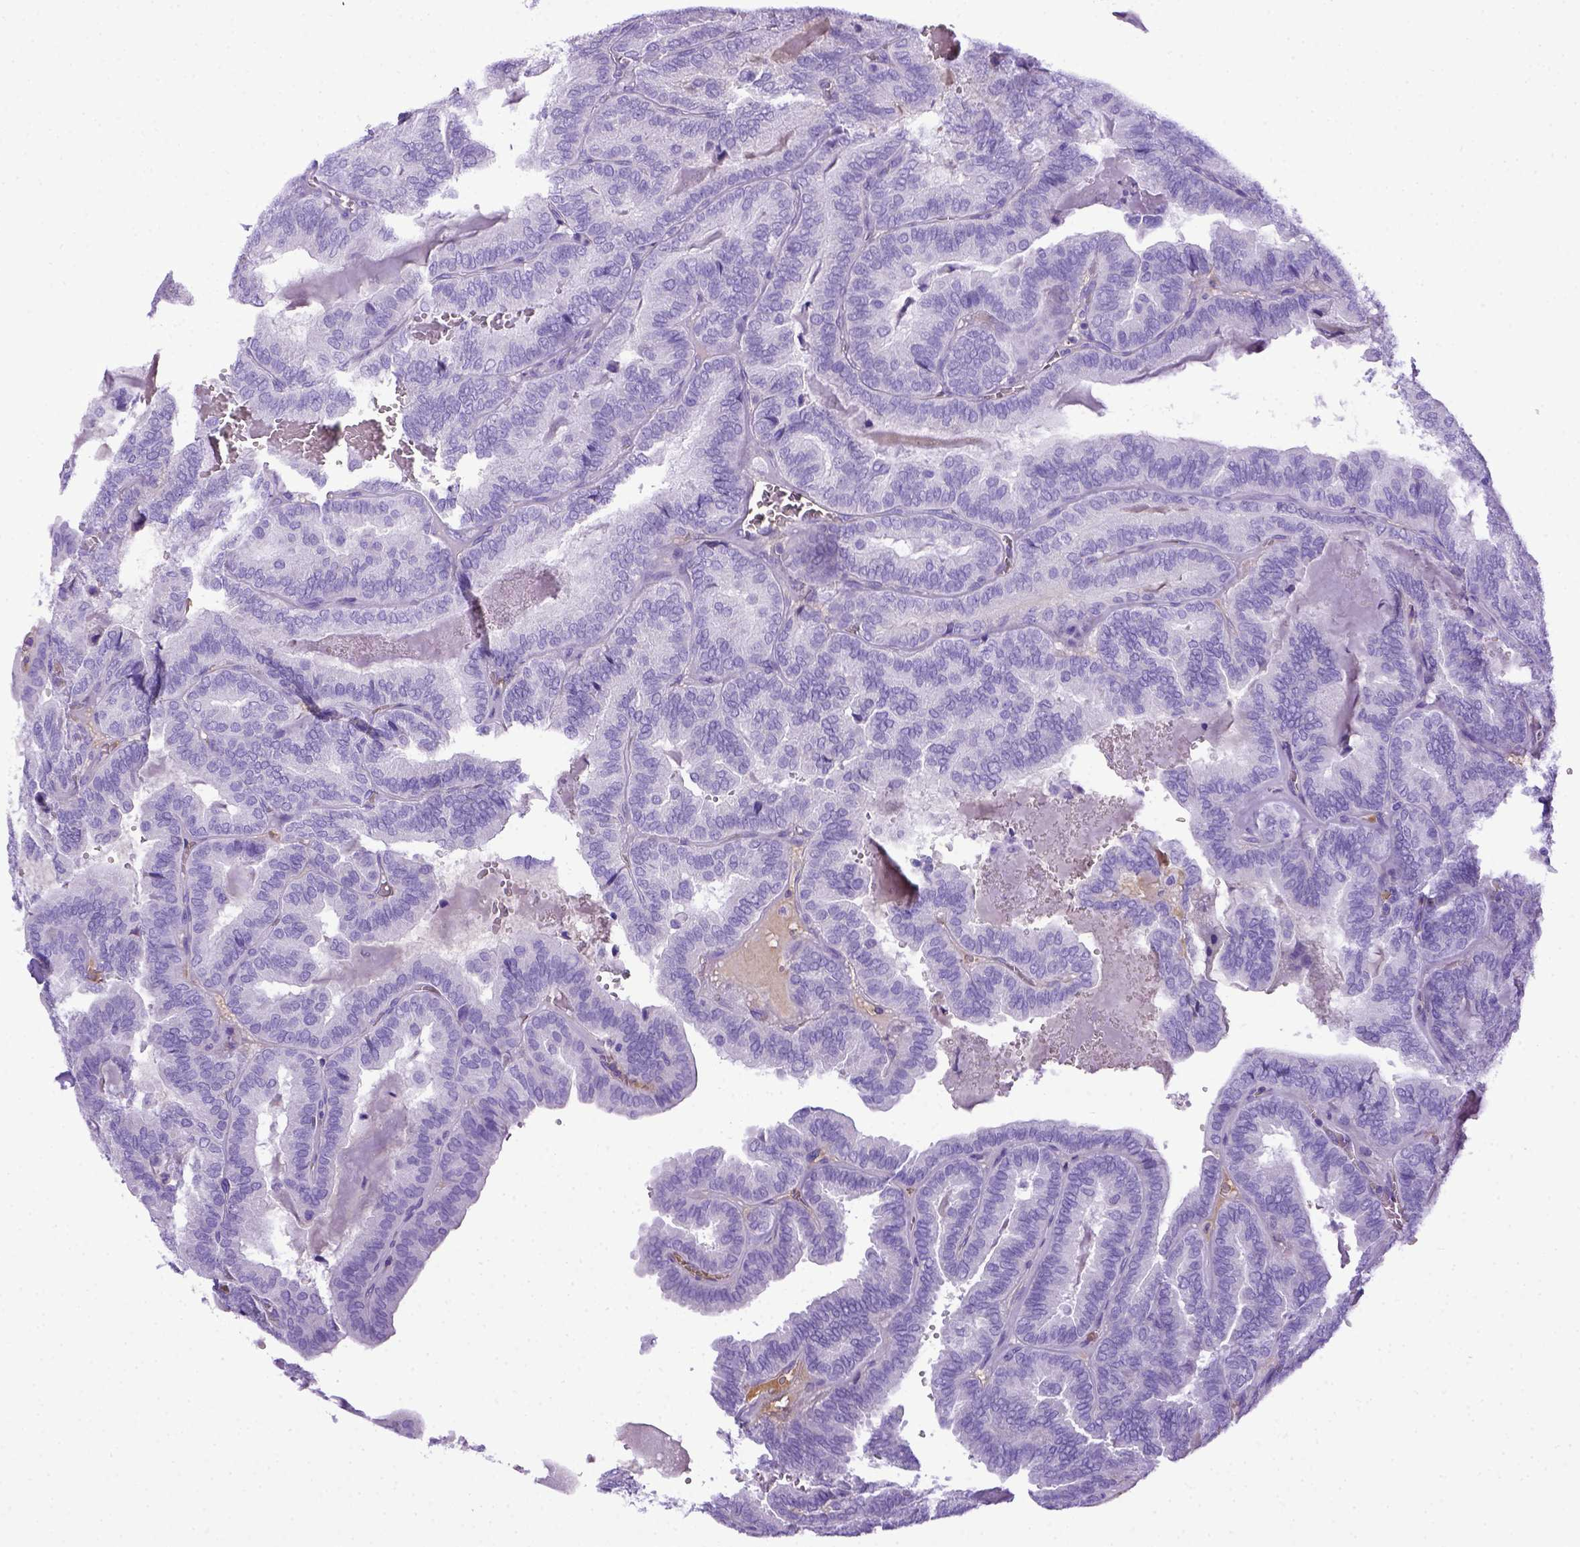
{"staining": {"intensity": "negative", "quantity": "none", "location": "none"}, "tissue": "thyroid cancer", "cell_type": "Tumor cells", "image_type": "cancer", "snomed": [{"axis": "morphology", "description": "Papillary adenocarcinoma, NOS"}, {"axis": "topography", "description": "Thyroid gland"}], "caption": "A histopathology image of human papillary adenocarcinoma (thyroid) is negative for staining in tumor cells.", "gene": "ITIH4", "patient": {"sex": "female", "age": 75}}